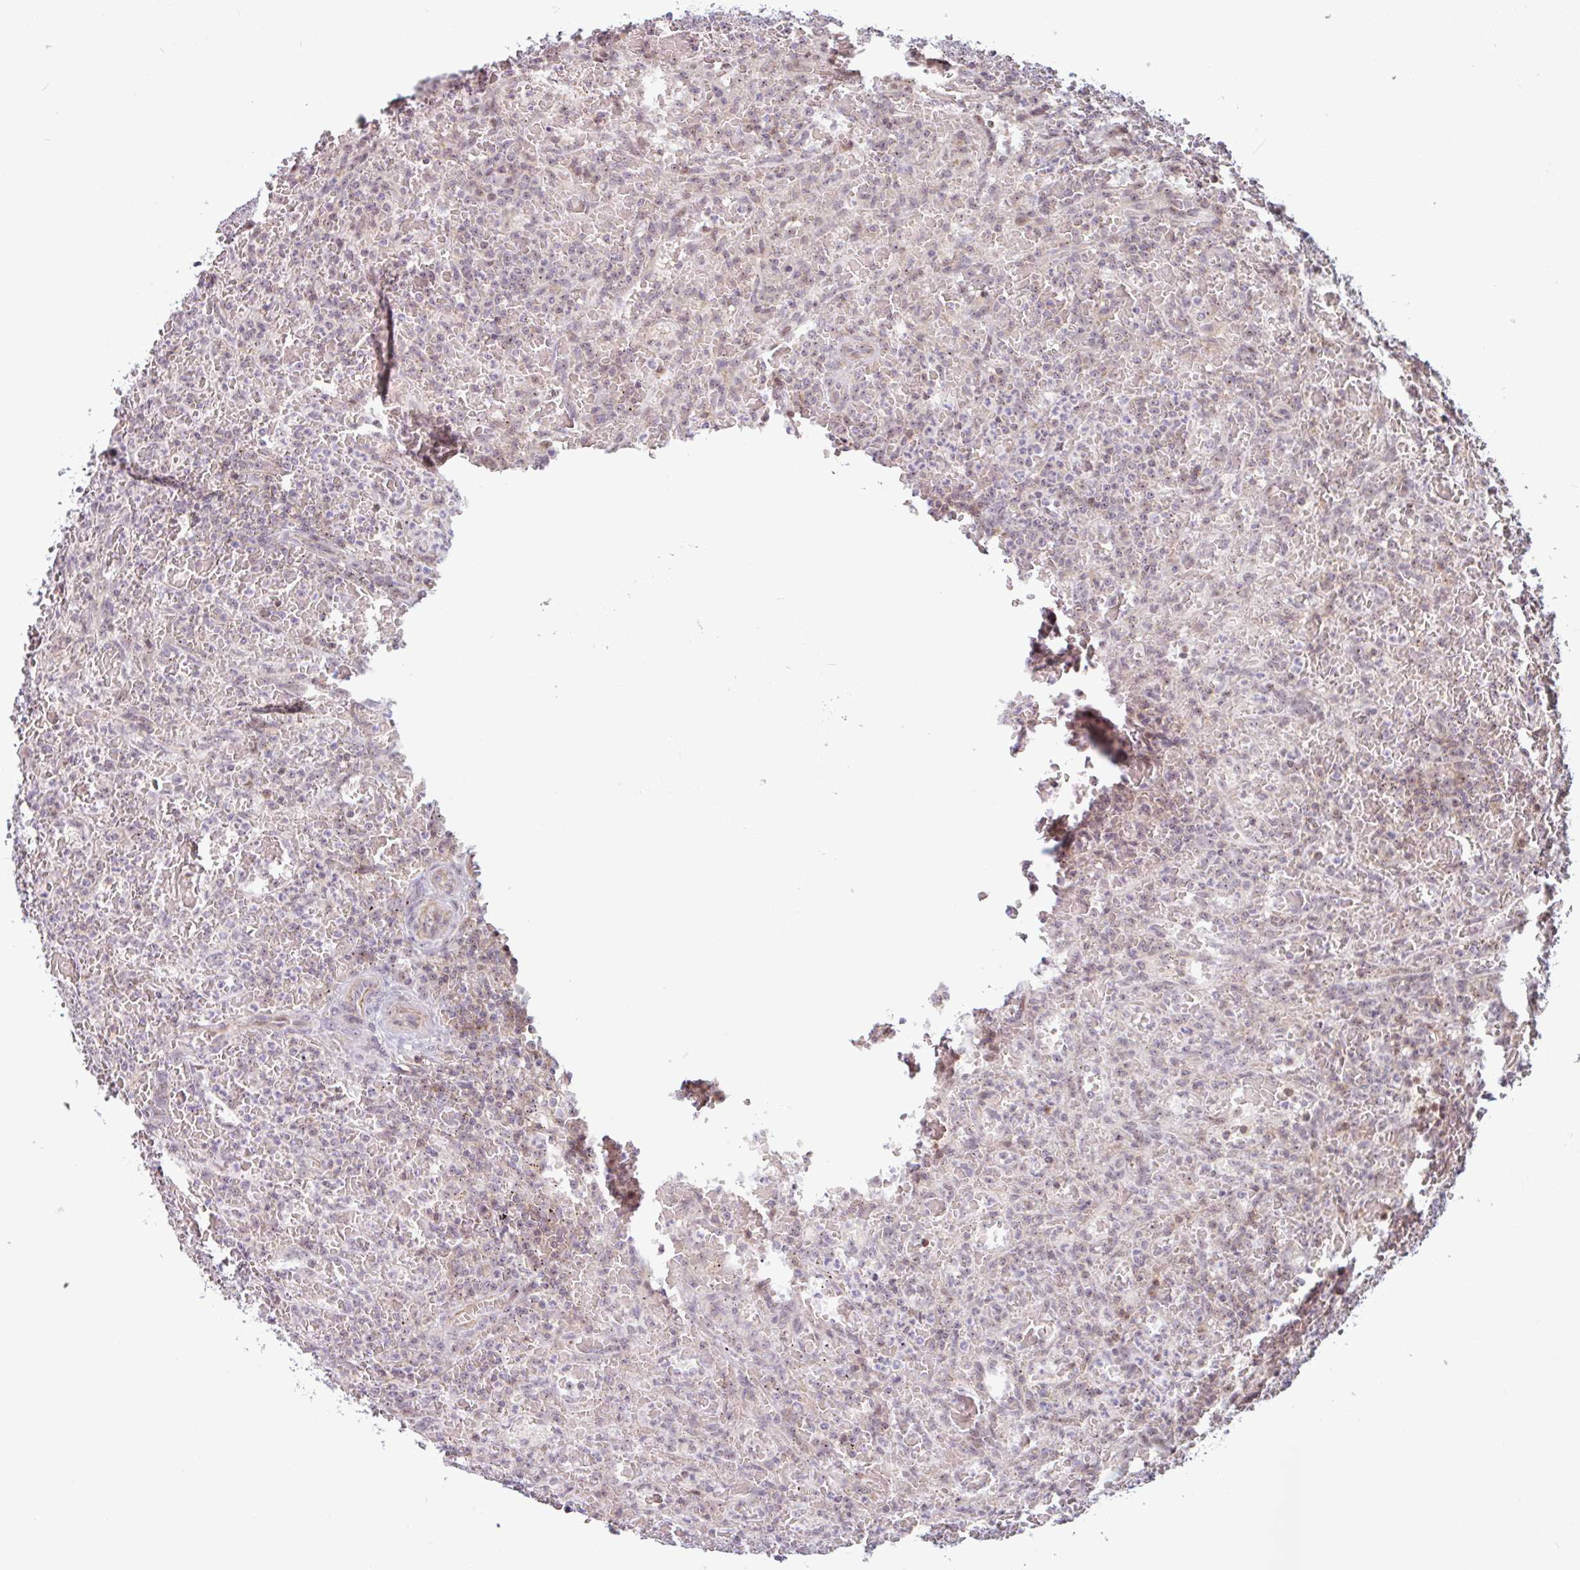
{"staining": {"intensity": "weak", "quantity": "<25%", "location": "nuclear"}, "tissue": "lymphoma", "cell_type": "Tumor cells", "image_type": "cancer", "snomed": [{"axis": "morphology", "description": "Malignant lymphoma, non-Hodgkin's type, Low grade"}, {"axis": "topography", "description": "Spleen"}], "caption": "Lymphoma was stained to show a protein in brown. There is no significant positivity in tumor cells. (DAB (3,3'-diaminobenzidine) immunohistochemistry (IHC) visualized using brightfield microscopy, high magnification).", "gene": "ZNF689", "patient": {"sex": "female", "age": 64}}